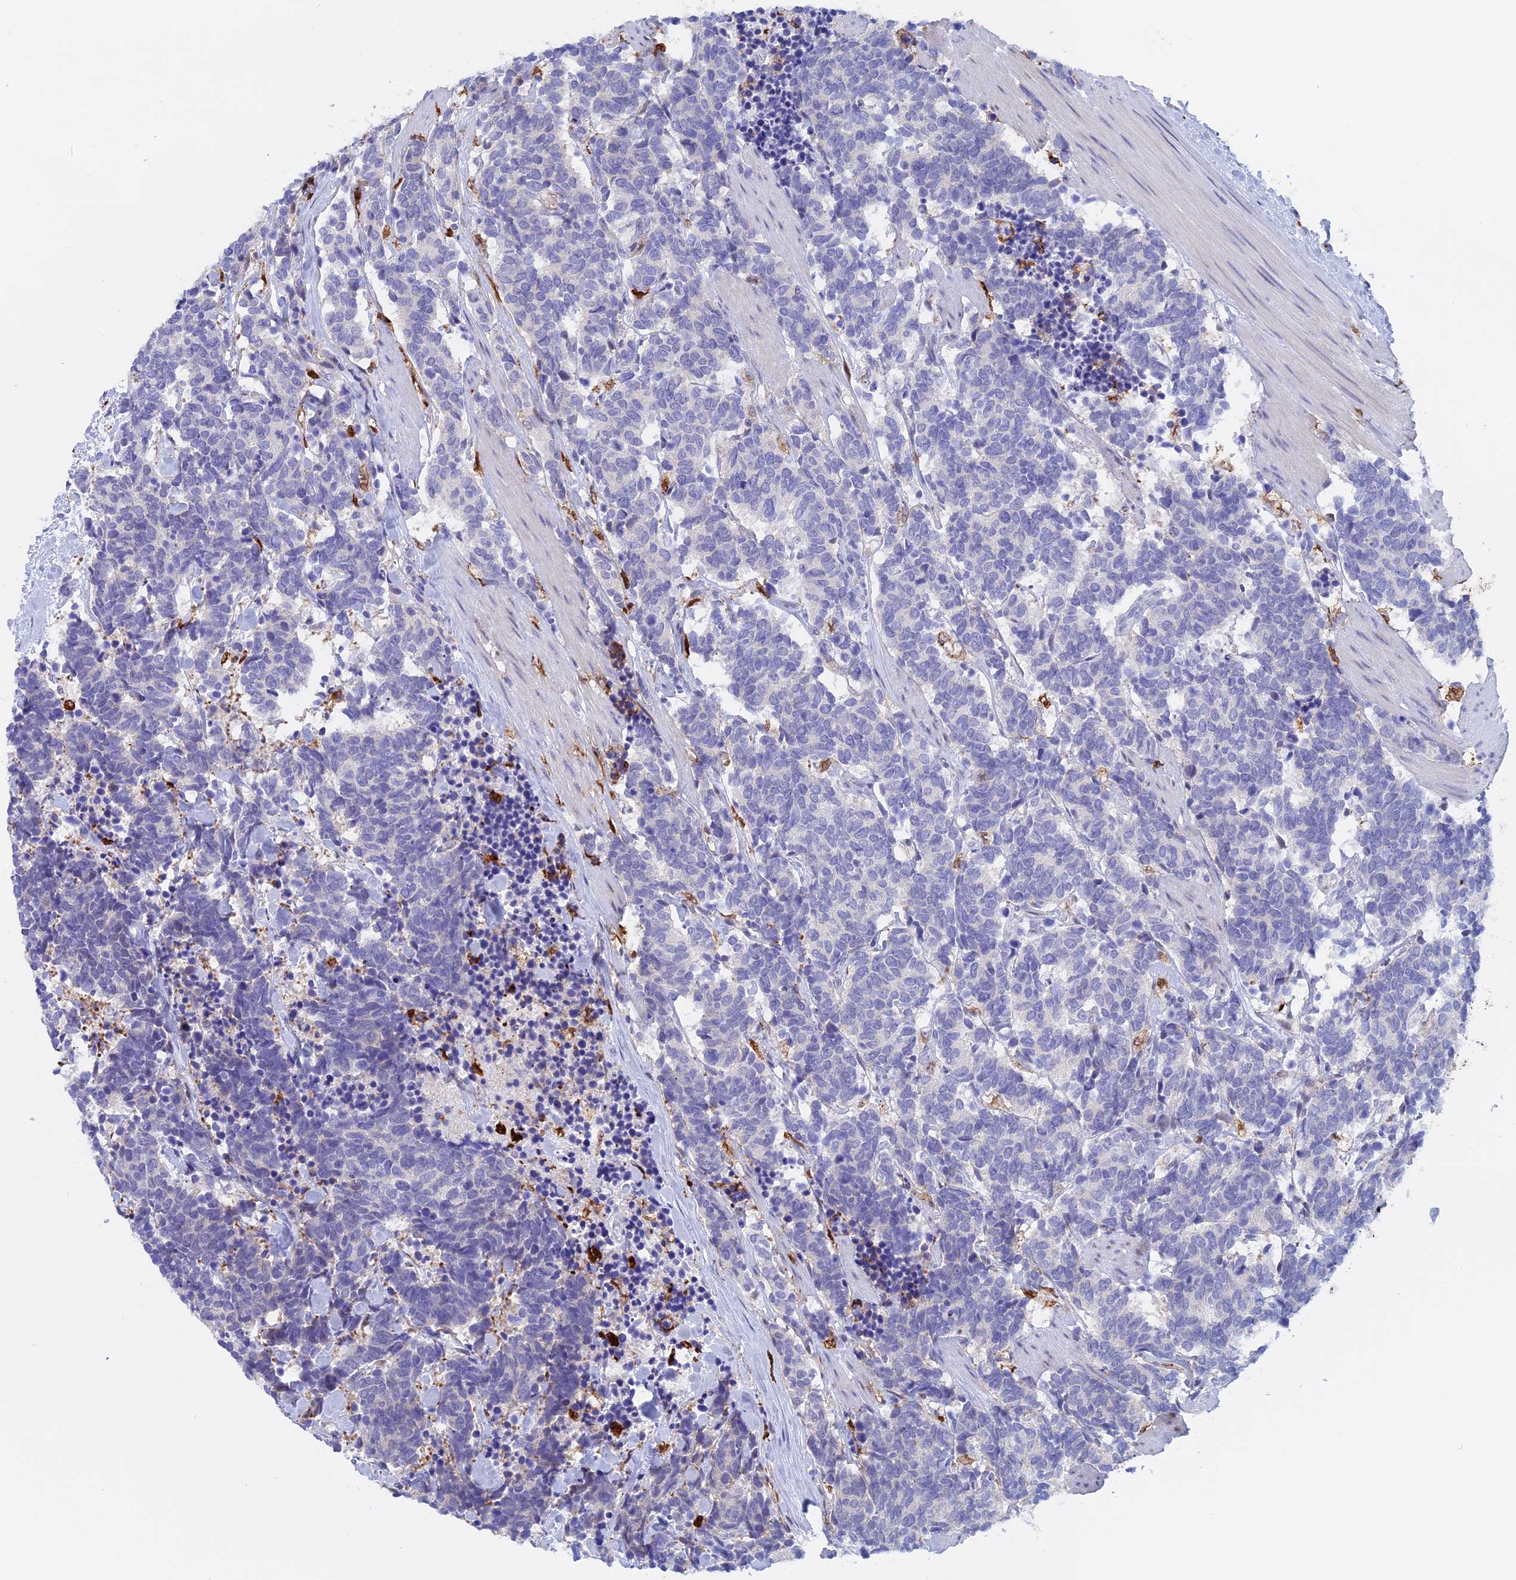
{"staining": {"intensity": "negative", "quantity": "none", "location": "none"}, "tissue": "carcinoid", "cell_type": "Tumor cells", "image_type": "cancer", "snomed": [{"axis": "morphology", "description": "Carcinoma, NOS"}, {"axis": "morphology", "description": "Carcinoid, malignant, NOS"}, {"axis": "topography", "description": "Prostate"}], "caption": "A histopathology image of carcinoid stained for a protein demonstrates no brown staining in tumor cells. (DAB immunohistochemistry (IHC) with hematoxylin counter stain).", "gene": "SLC26A1", "patient": {"sex": "male", "age": 57}}